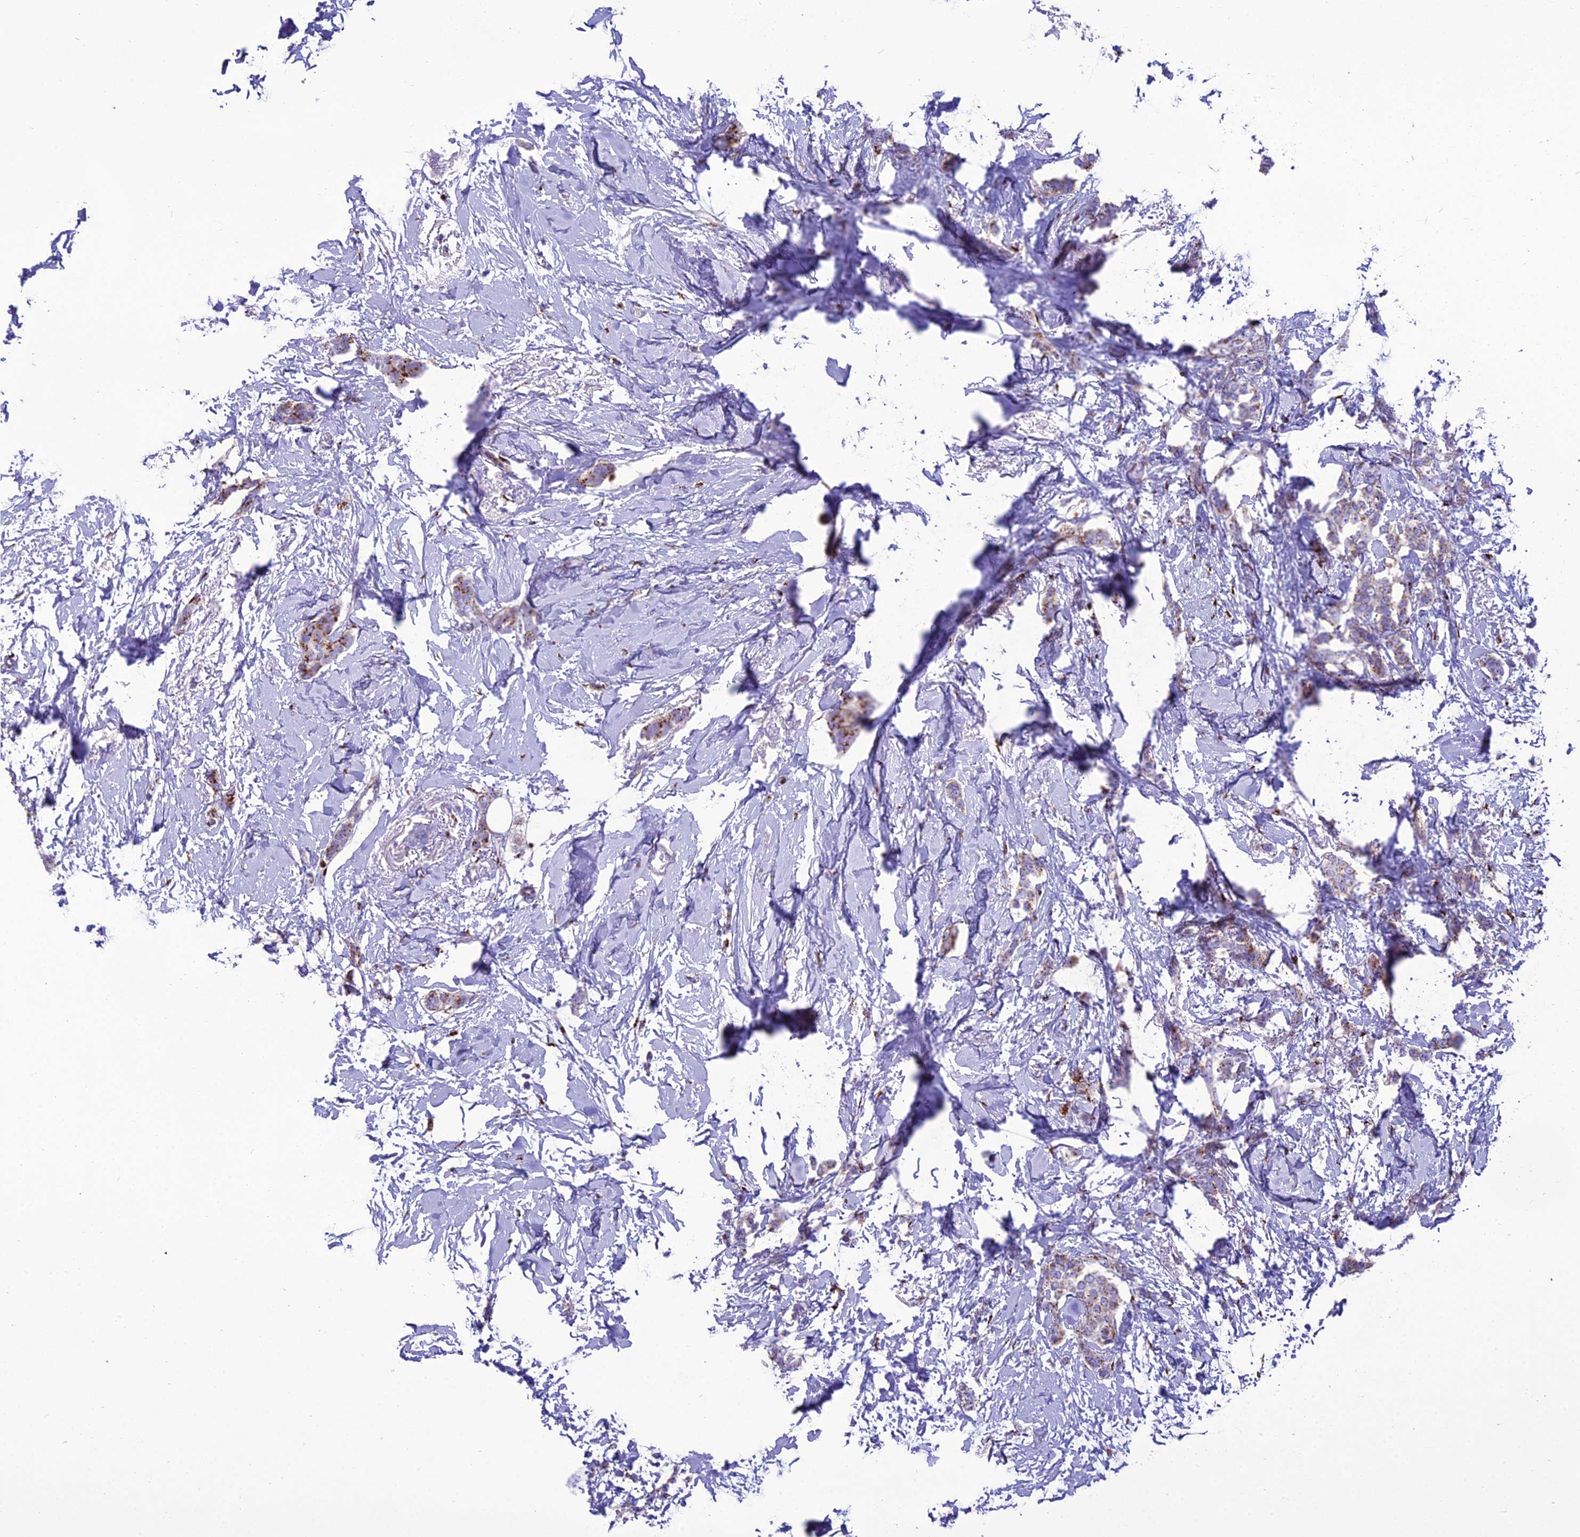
{"staining": {"intensity": "moderate", "quantity": ">75%", "location": "cytoplasmic/membranous"}, "tissue": "breast cancer", "cell_type": "Tumor cells", "image_type": "cancer", "snomed": [{"axis": "morphology", "description": "Duct carcinoma"}, {"axis": "topography", "description": "Breast"}], "caption": "The micrograph reveals a brown stain indicating the presence of a protein in the cytoplasmic/membranous of tumor cells in breast cancer.", "gene": "GOLM2", "patient": {"sex": "female", "age": 72}}